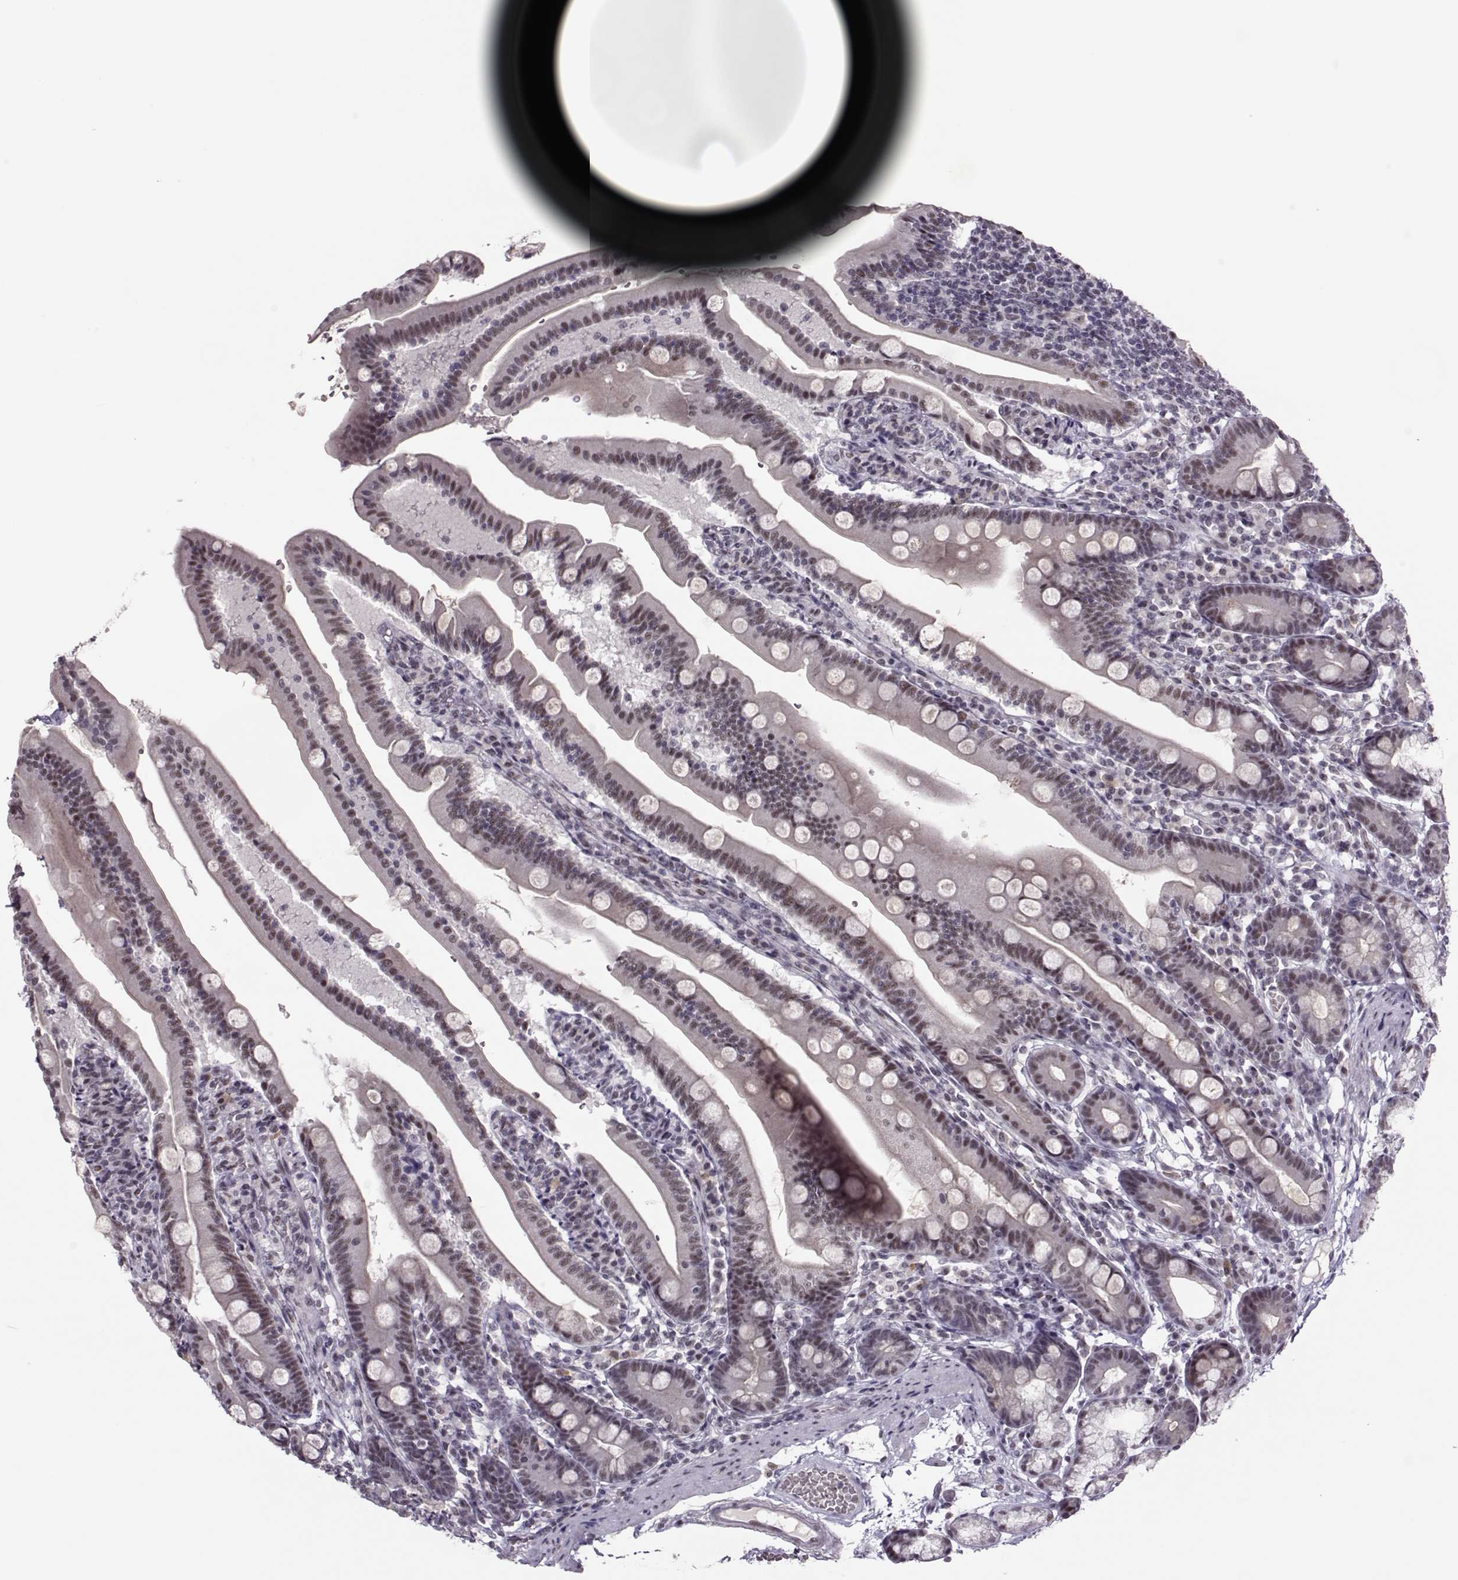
{"staining": {"intensity": "weak", "quantity": ">75%", "location": "nuclear"}, "tissue": "duodenum", "cell_type": "Glandular cells", "image_type": "normal", "snomed": [{"axis": "morphology", "description": "Normal tissue, NOS"}, {"axis": "topography", "description": "Duodenum"}], "caption": "A photomicrograph of human duodenum stained for a protein exhibits weak nuclear brown staining in glandular cells.", "gene": "LIN28A", "patient": {"sex": "female", "age": 67}}